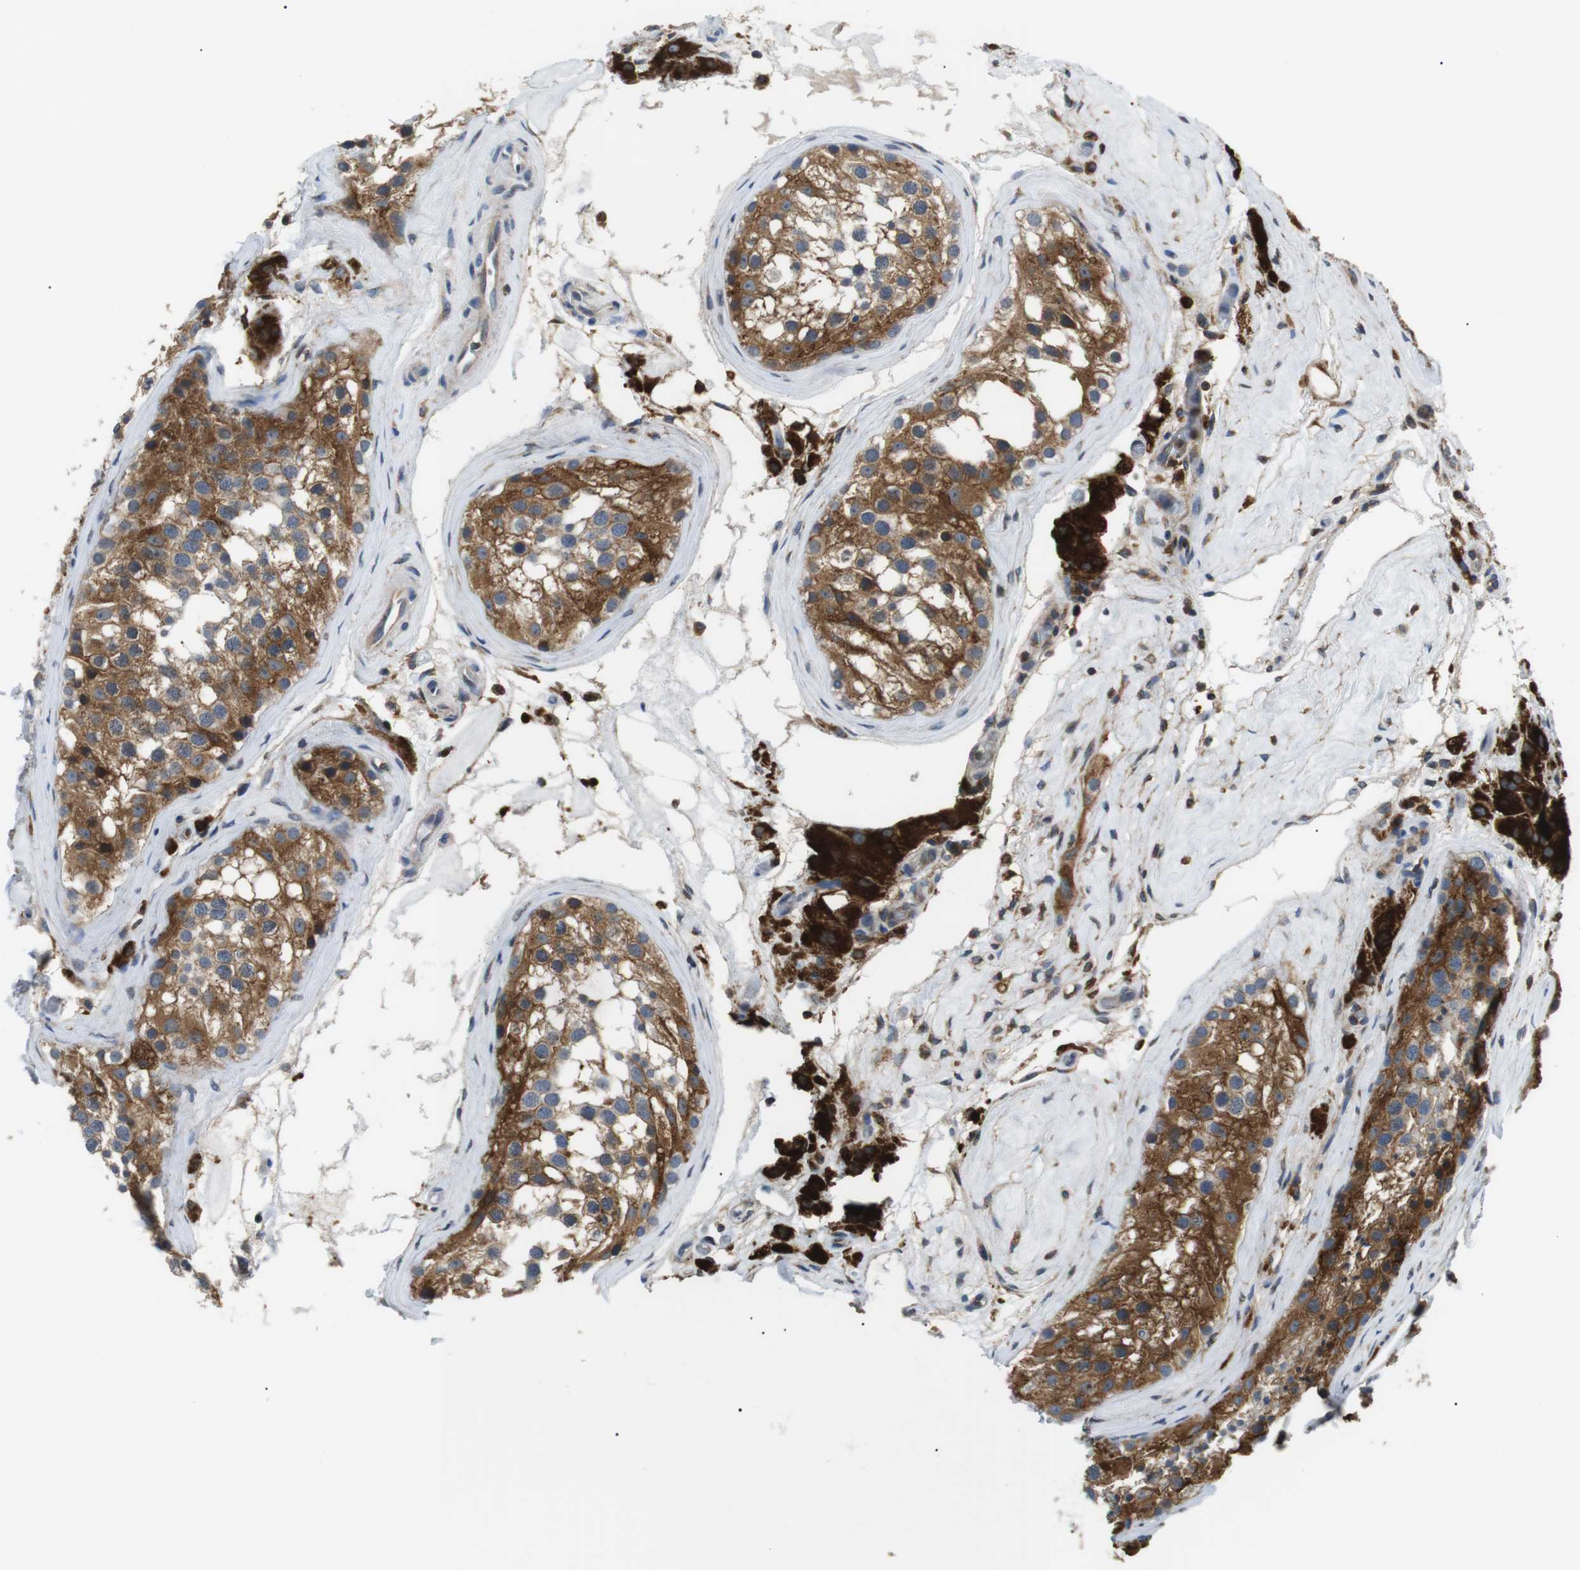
{"staining": {"intensity": "moderate", "quantity": ">75%", "location": "cytoplasmic/membranous"}, "tissue": "testis", "cell_type": "Cells in seminiferous ducts", "image_type": "normal", "snomed": [{"axis": "morphology", "description": "Normal tissue, NOS"}, {"axis": "morphology", "description": "Seminoma, NOS"}, {"axis": "topography", "description": "Testis"}], "caption": "This is a micrograph of IHC staining of normal testis, which shows moderate positivity in the cytoplasmic/membranous of cells in seminiferous ducts.", "gene": "RAB9A", "patient": {"sex": "male", "age": 71}}